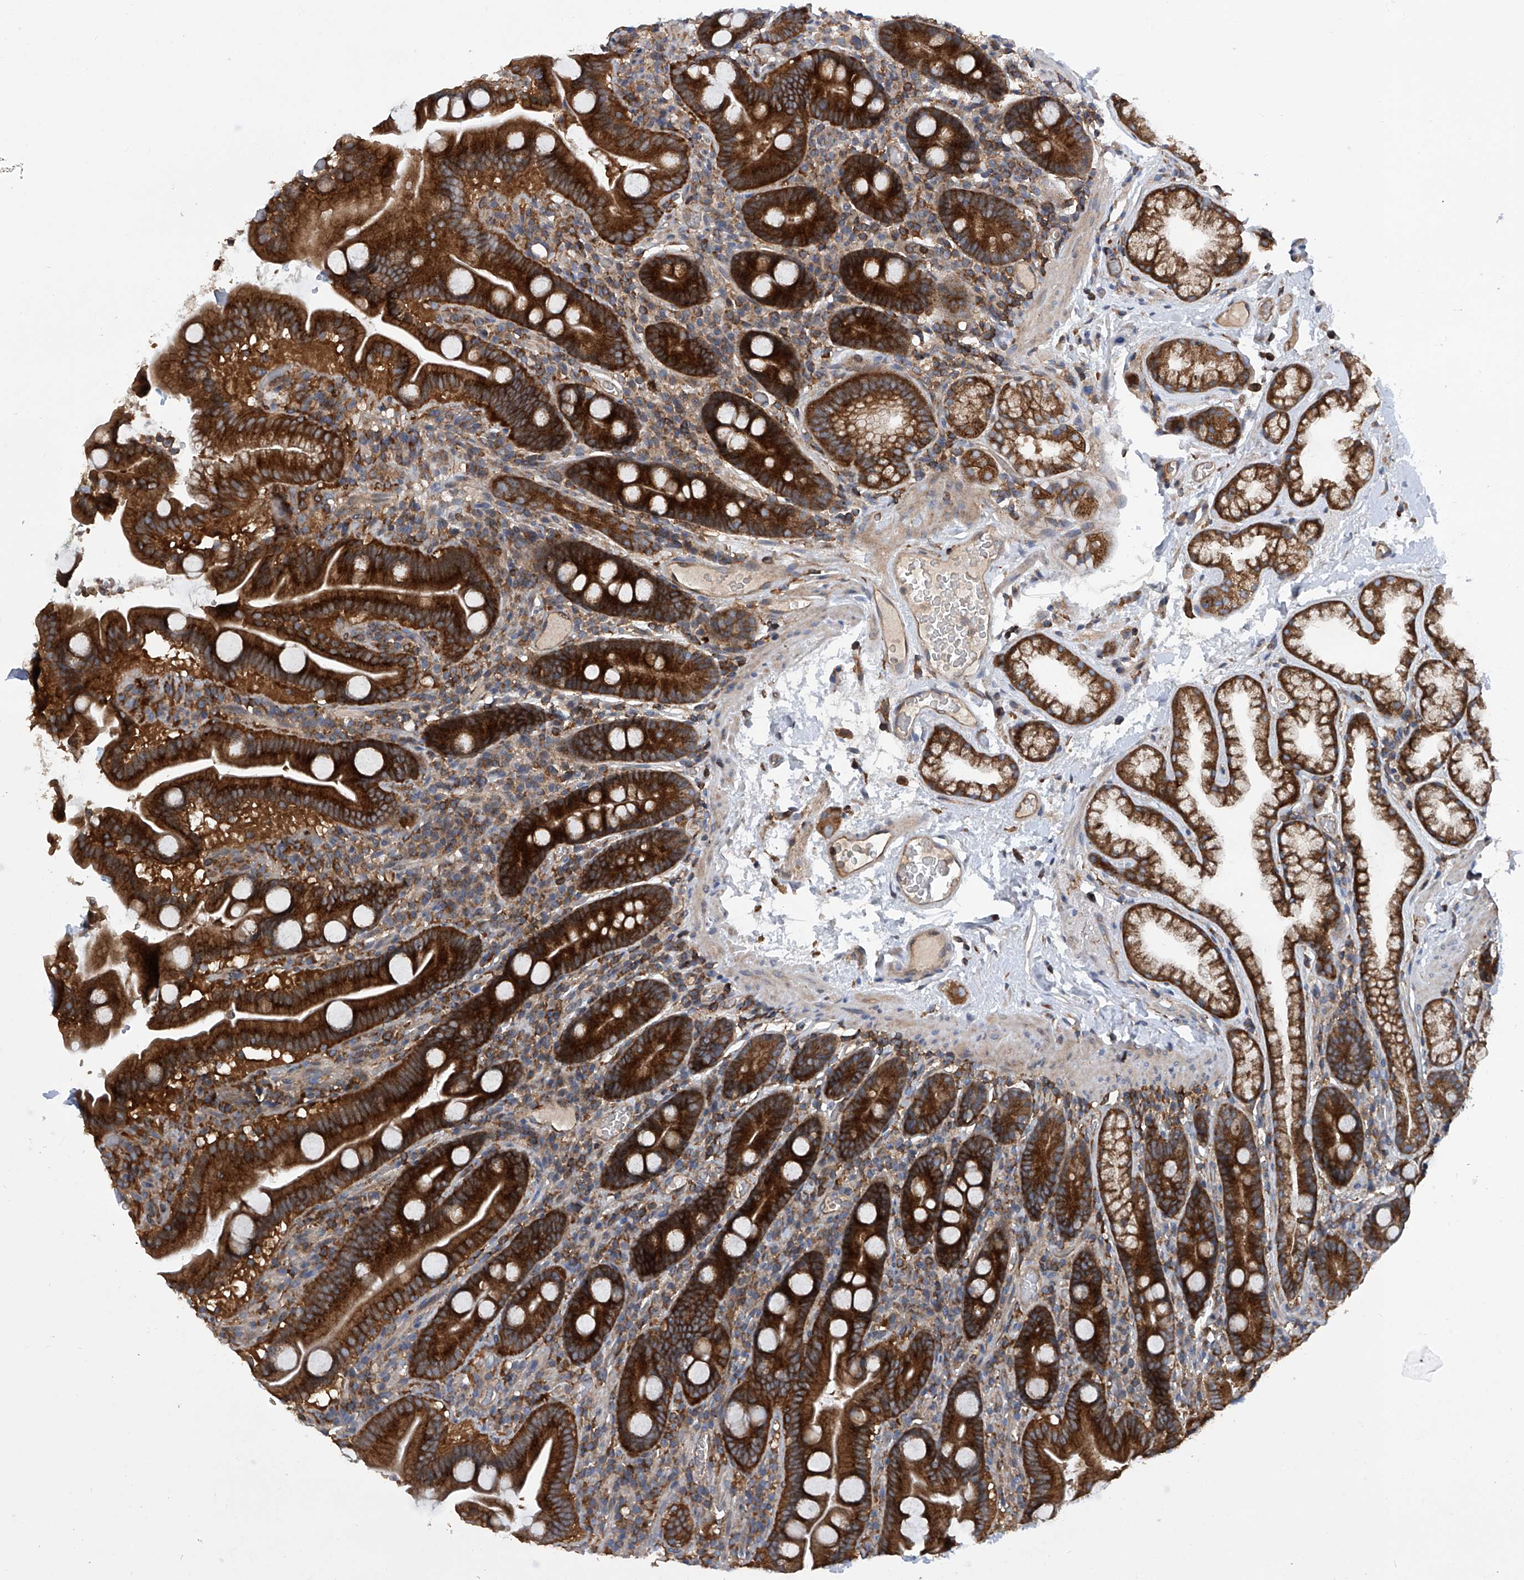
{"staining": {"intensity": "strong", "quantity": ">75%", "location": "cytoplasmic/membranous"}, "tissue": "duodenum", "cell_type": "Glandular cells", "image_type": "normal", "snomed": [{"axis": "morphology", "description": "Normal tissue, NOS"}, {"axis": "topography", "description": "Duodenum"}], "caption": "A brown stain shows strong cytoplasmic/membranous expression of a protein in glandular cells of unremarkable duodenum. (Brightfield microscopy of DAB IHC at high magnification).", "gene": "SMAP1", "patient": {"sex": "male", "age": 55}}